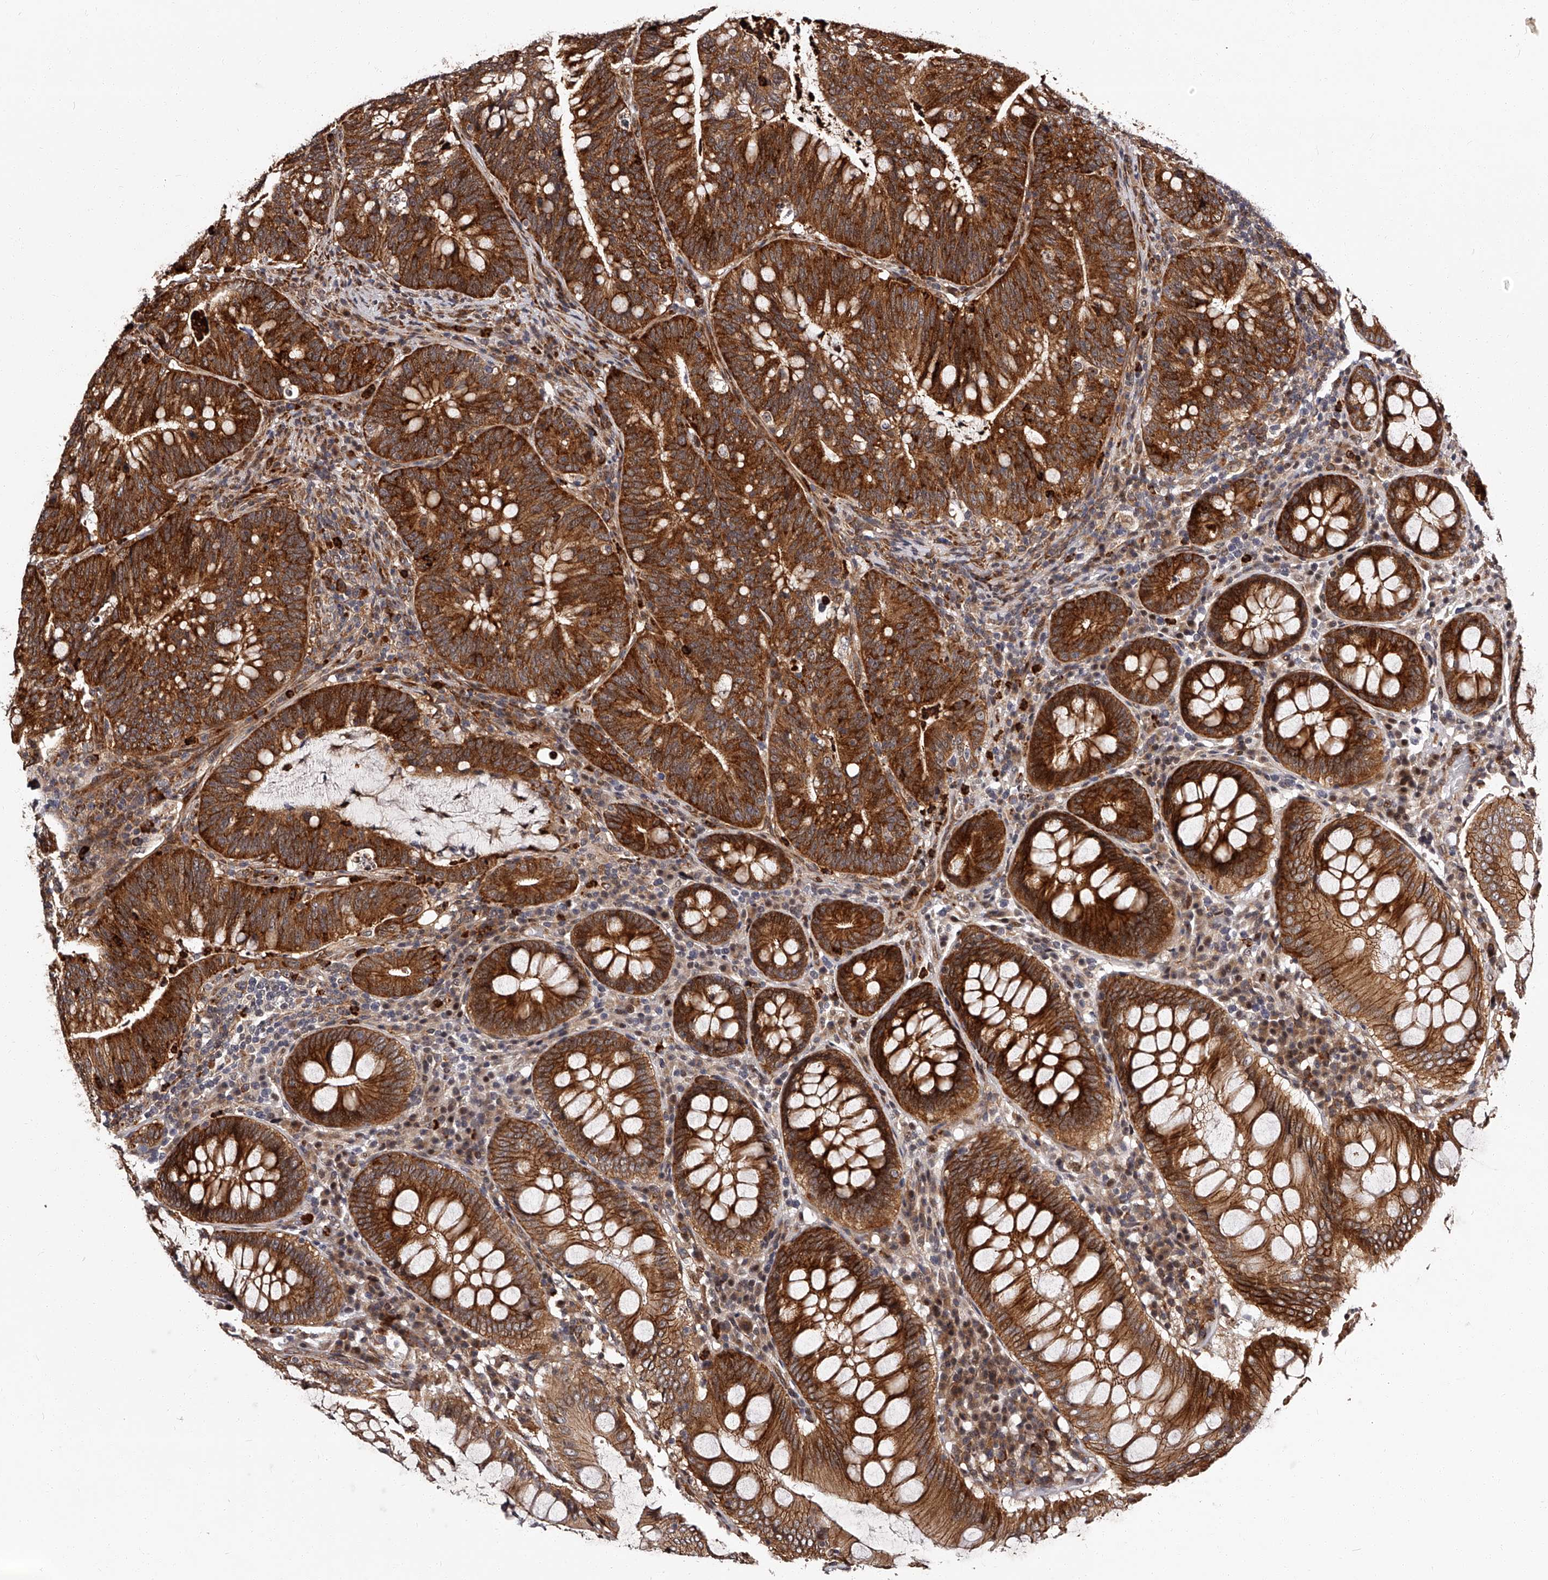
{"staining": {"intensity": "strong", "quantity": ">75%", "location": "cytoplasmic/membranous"}, "tissue": "colorectal cancer", "cell_type": "Tumor cells", "image_type": "cancer", "snomed": [{"axis": "morphology", "description": "Adenocarcinoma, NOS"}, {"axis": "topography", "description": "Colon"}], "caption": "Colorectal cancer stained with IHC reveals strong cytoplasmic/membranous staining in approximately >75% of tumor cells.", "gene": "RSC1A1", "patient": {"sex": "female", "age": 66}}